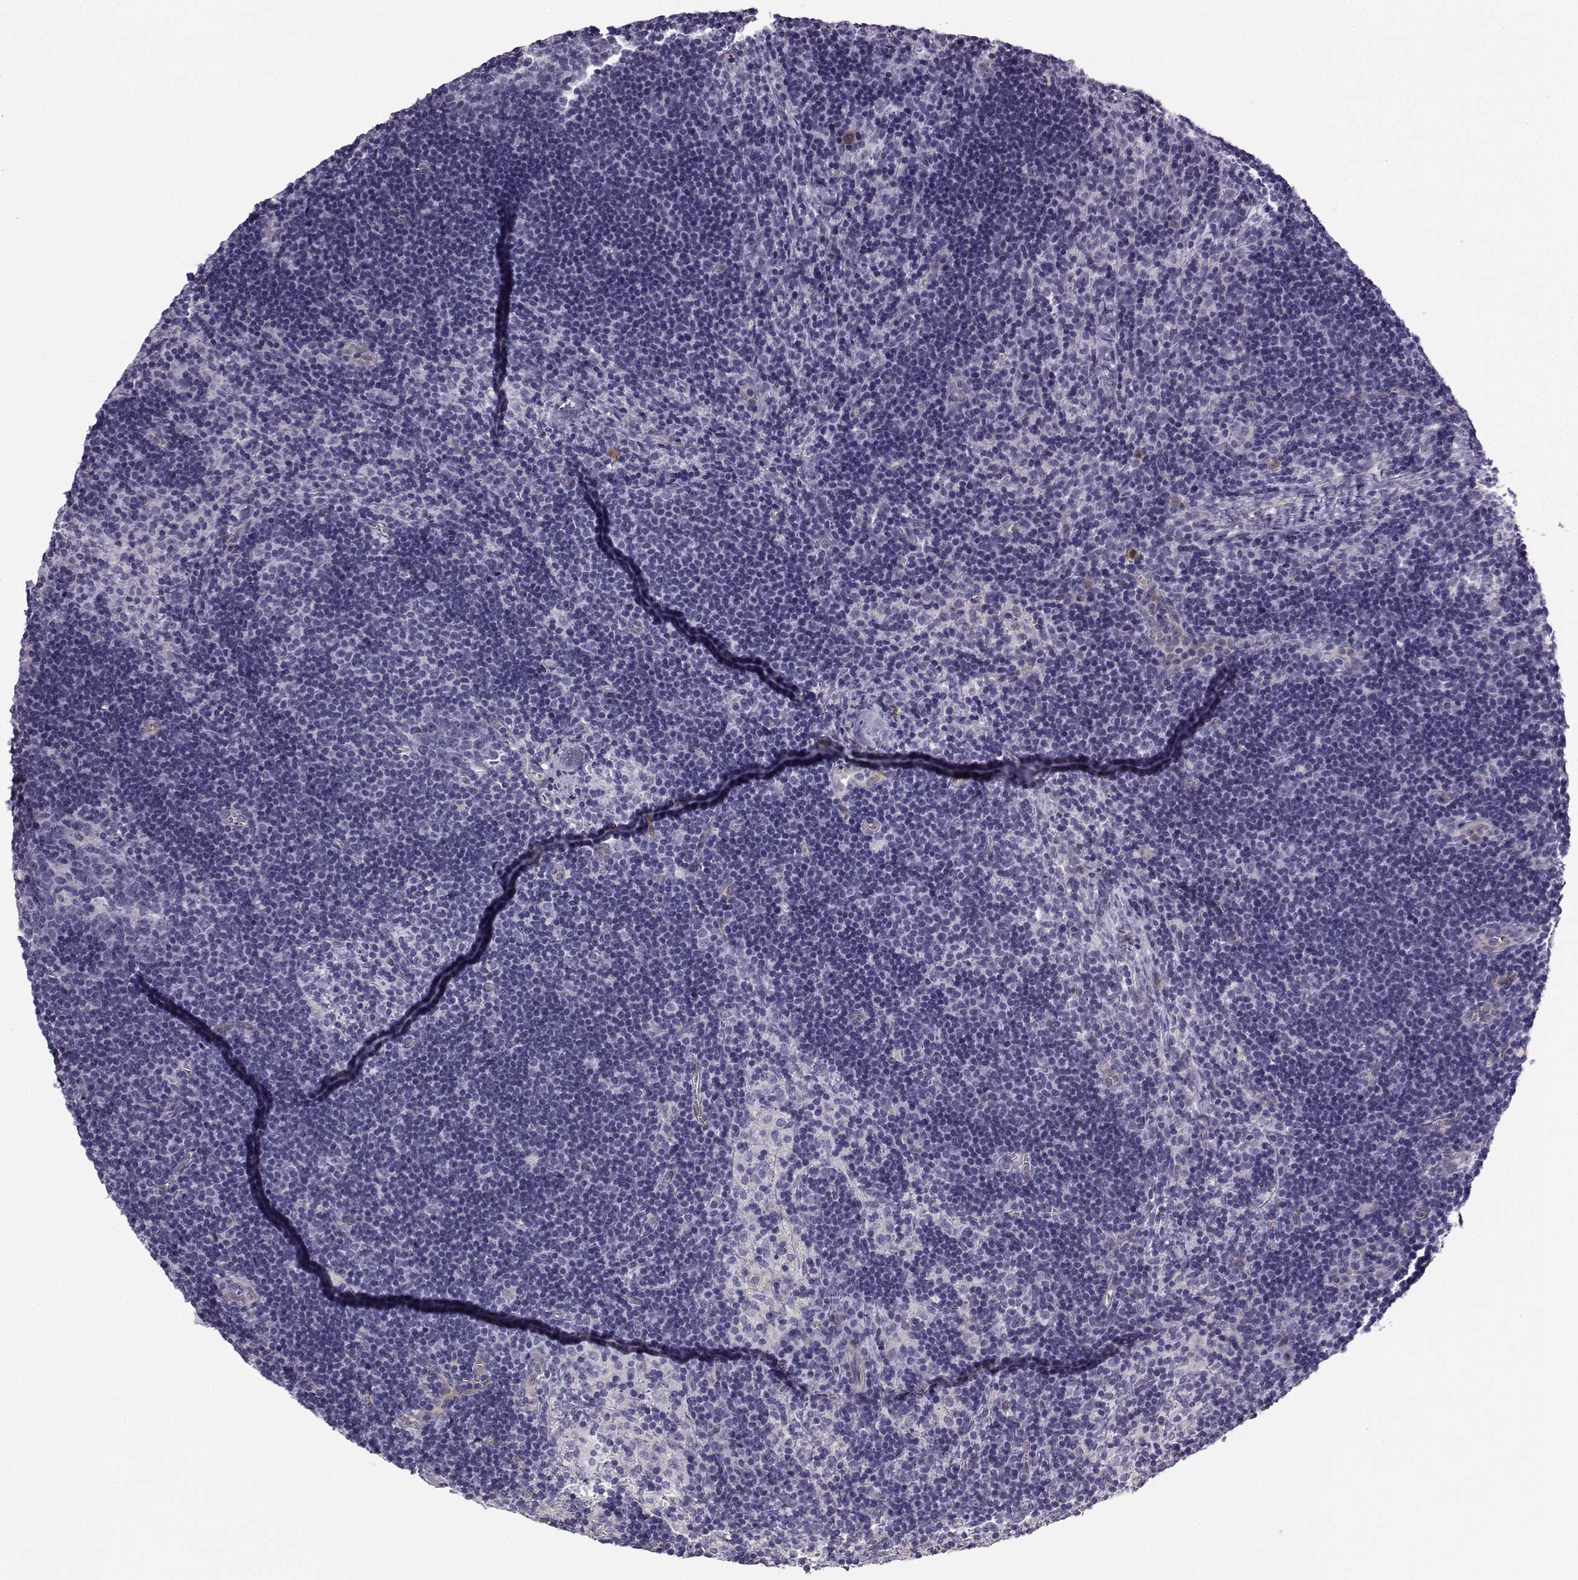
{"staining": {"intensity": "negative", "quantity": "none", "location": "none"}, "tissue": "lymph node", "cell_type": "Germinal center cells", "image_type": "normal", "snomed": [{"axis": "morphology", "description": "Normal tissue, NOS"}, {"axis": "topography", "description": "Lymph node"}], "caption": "Immunohistochemistry image of benign lymph node: human lymph node stained with DAB (3,3'-diaminobenzidine) exhibits no significant protein staining in germinal center cells. Nuclei are stained in blue.", "gene": "NQO1", "patient": {"sex": "female", "age": 52}}